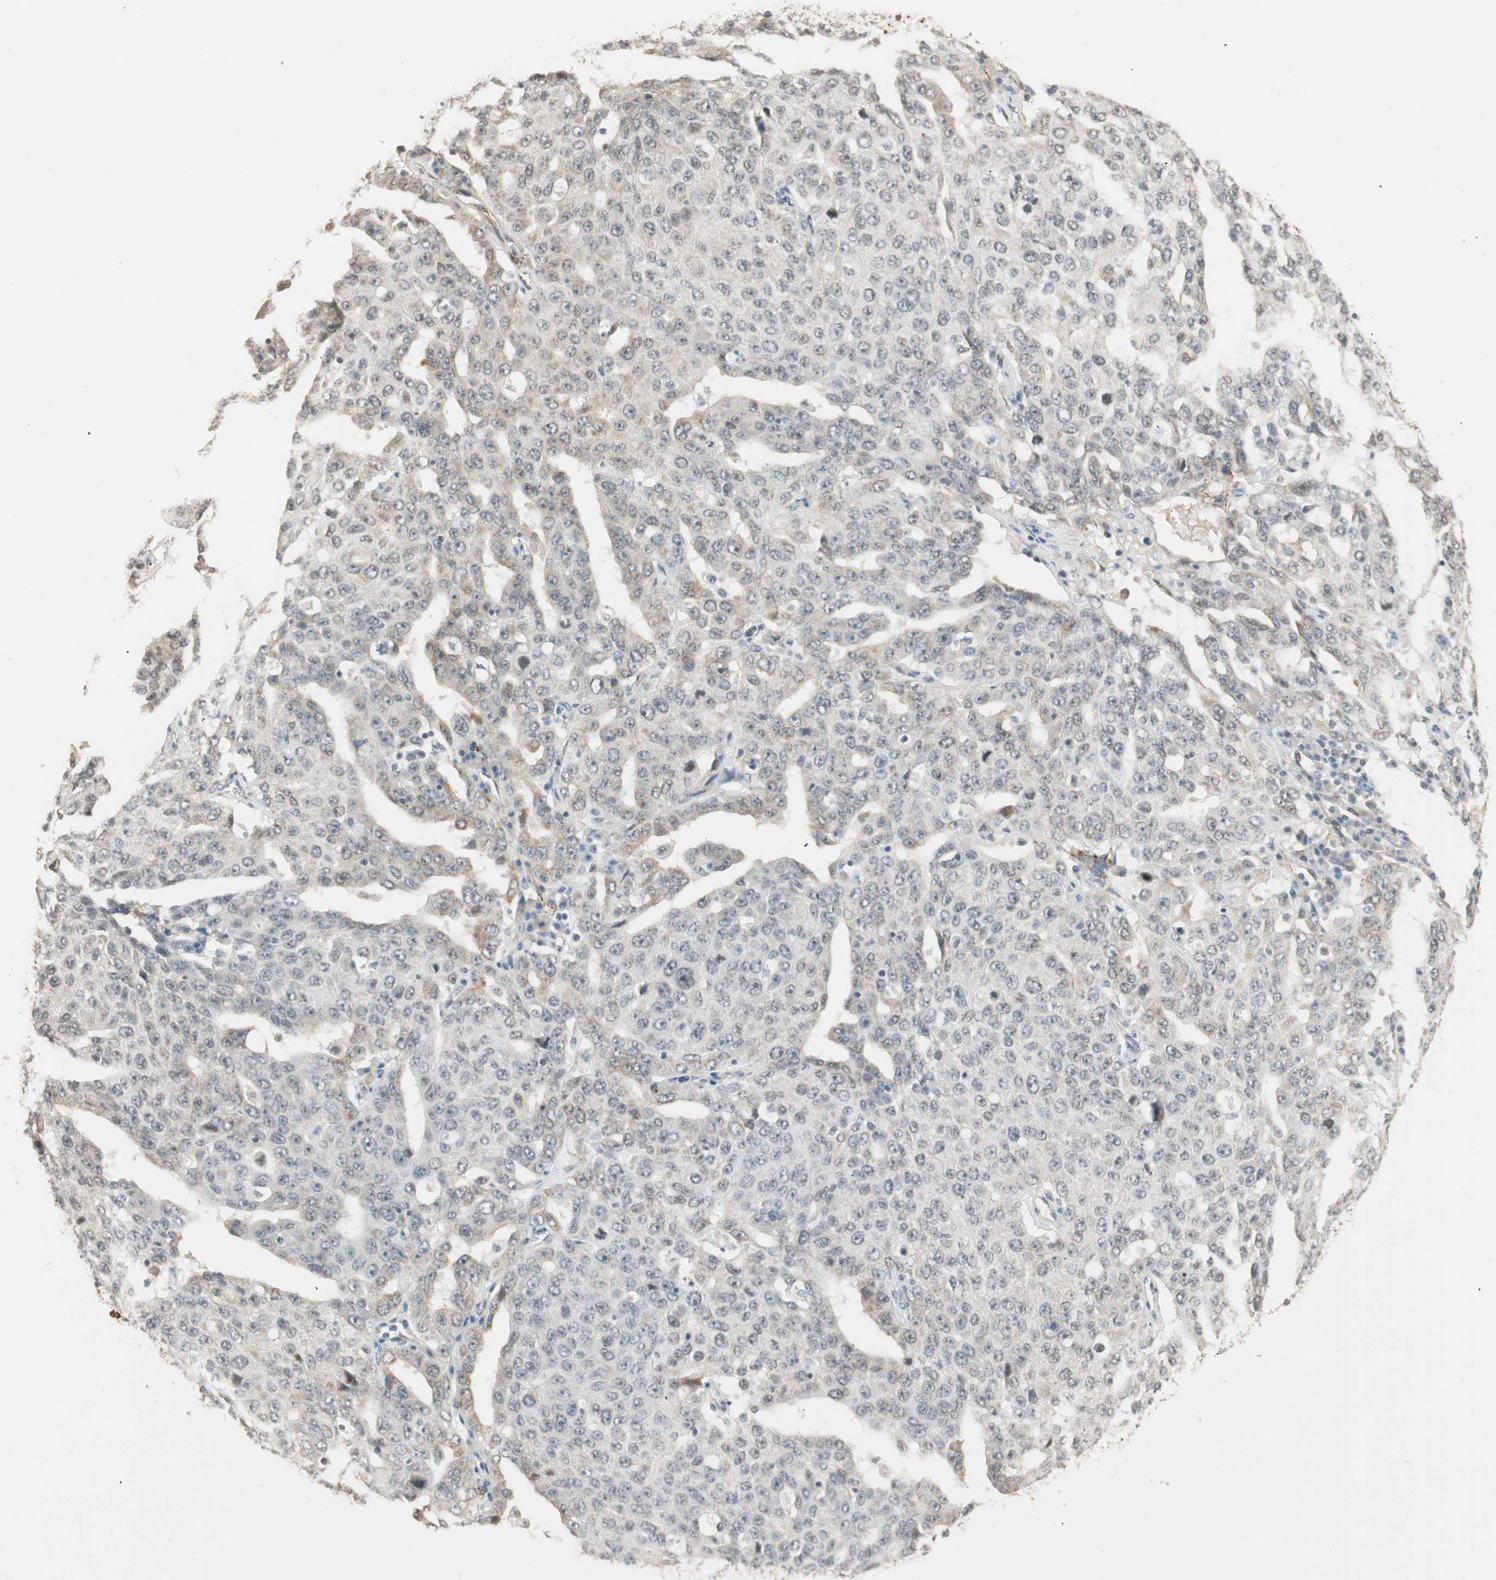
{"staining": {"intensity": "weak", "quantity": "<25%", "location": "cytoplasmic/membranous"}, "tissue": "ovarian cancer", "cell_type": "Tumor cells", "image_type": "cancer", "snomed": [{"axis": "morphology", "description": "Carcinoma, endometroid"}, {"axis": "topography", "description": "Ovary"}], "caption": "Immunohistochemical staining of human ovarian endometroid carcinoma exhibits no significant staining in tumor cells.", "gene": "TASOR", "patient": {"sex": "female", "age": 62}}